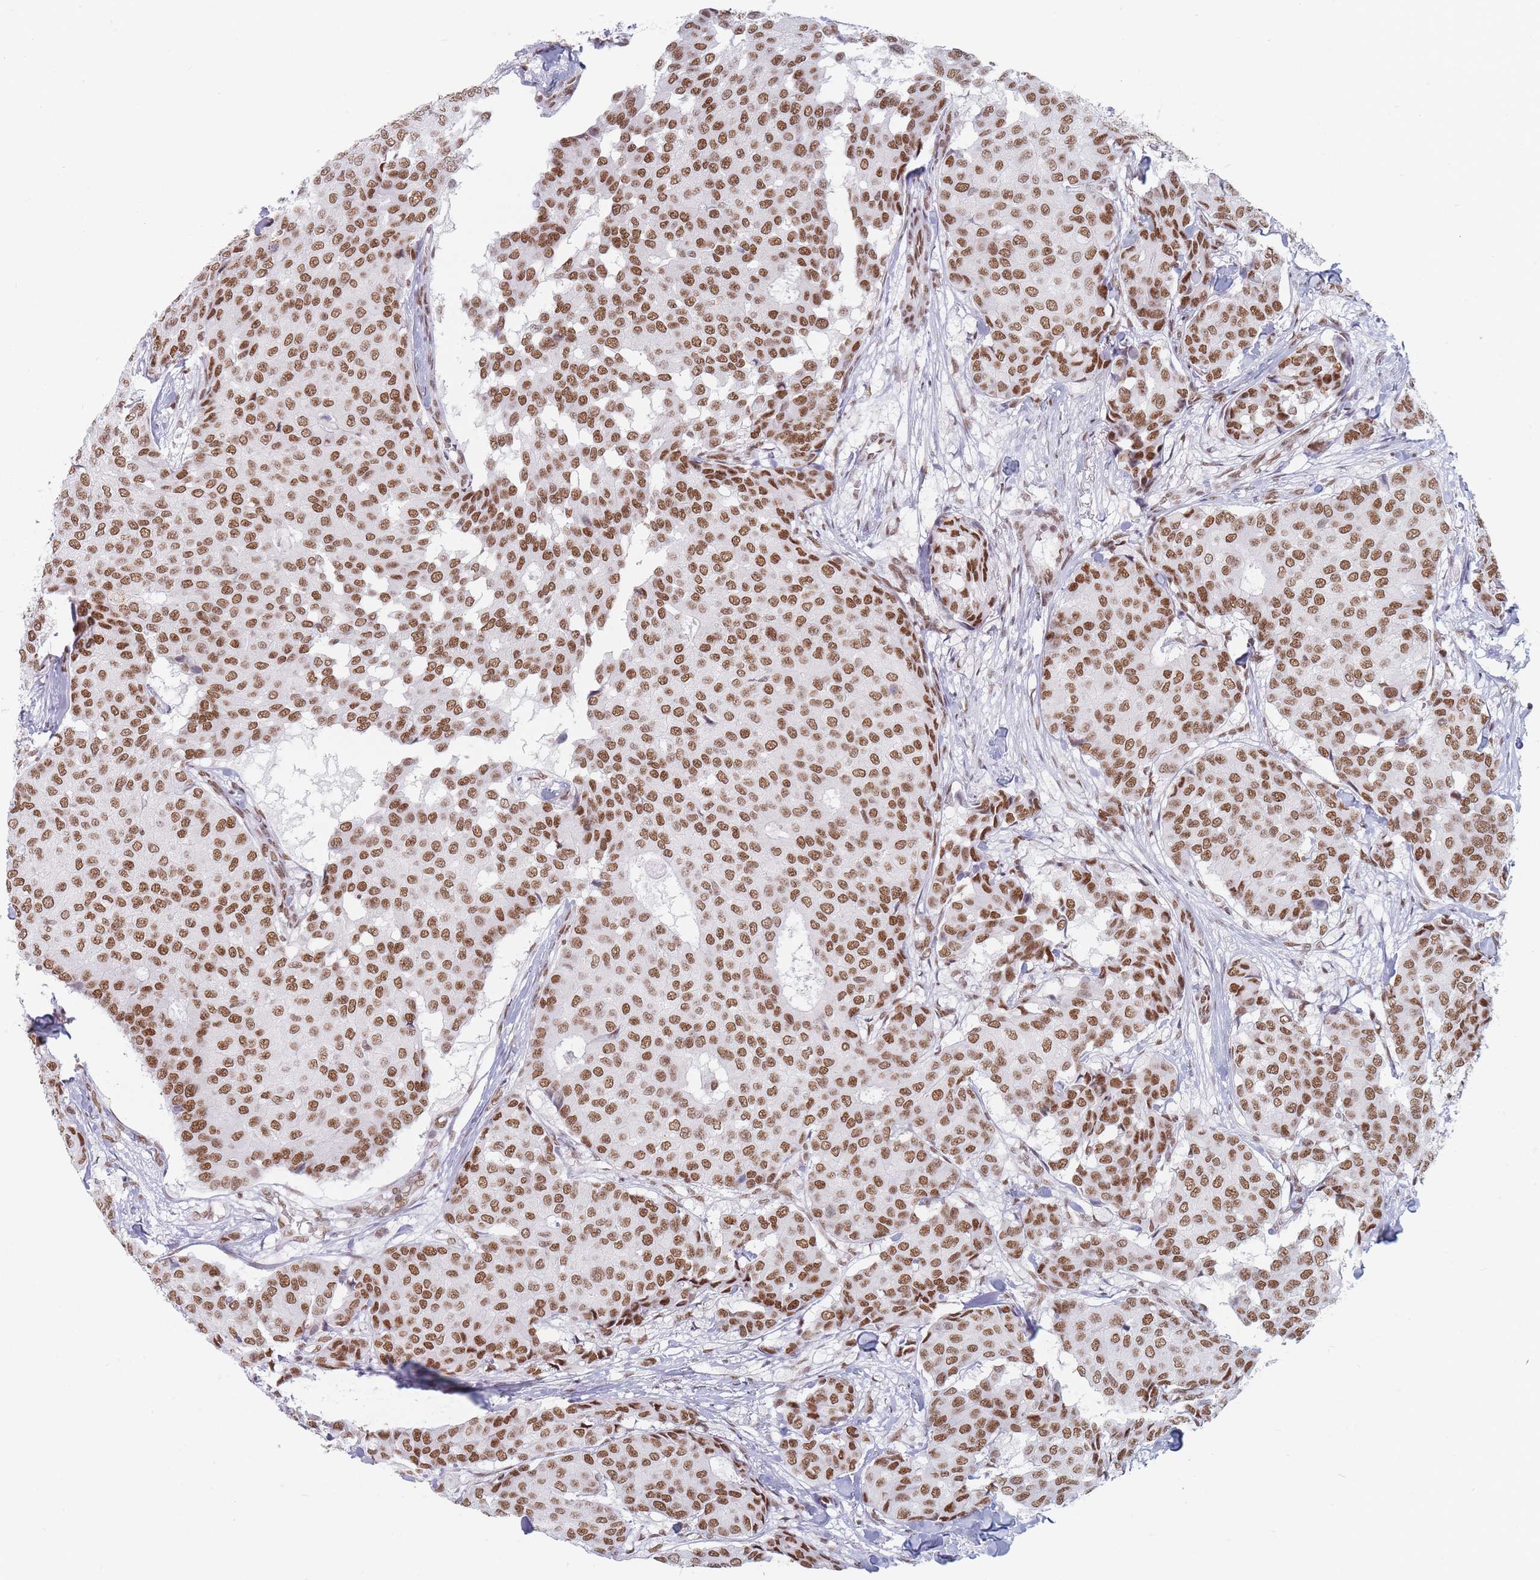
{"staining": {"intensity": "moderate", "quantity": ">75%", "location": "nuclear"}, "tissue": "breast cancer", "cell_type": "Tumor cells", "image_type": "cancer", "snomed": [{"axis": "morphology", "description": "Duct carcinoma"}, {"axis": "topography", "description": "Breast"}], "caption": "Immunohistochemical staining of breast cancer (intraductal carcinoma) shows moderate nuclear protein staining in about >75% of tumor cells.", "gene": "SAFB2", "patient": {"sex": "female", "age": 75}}